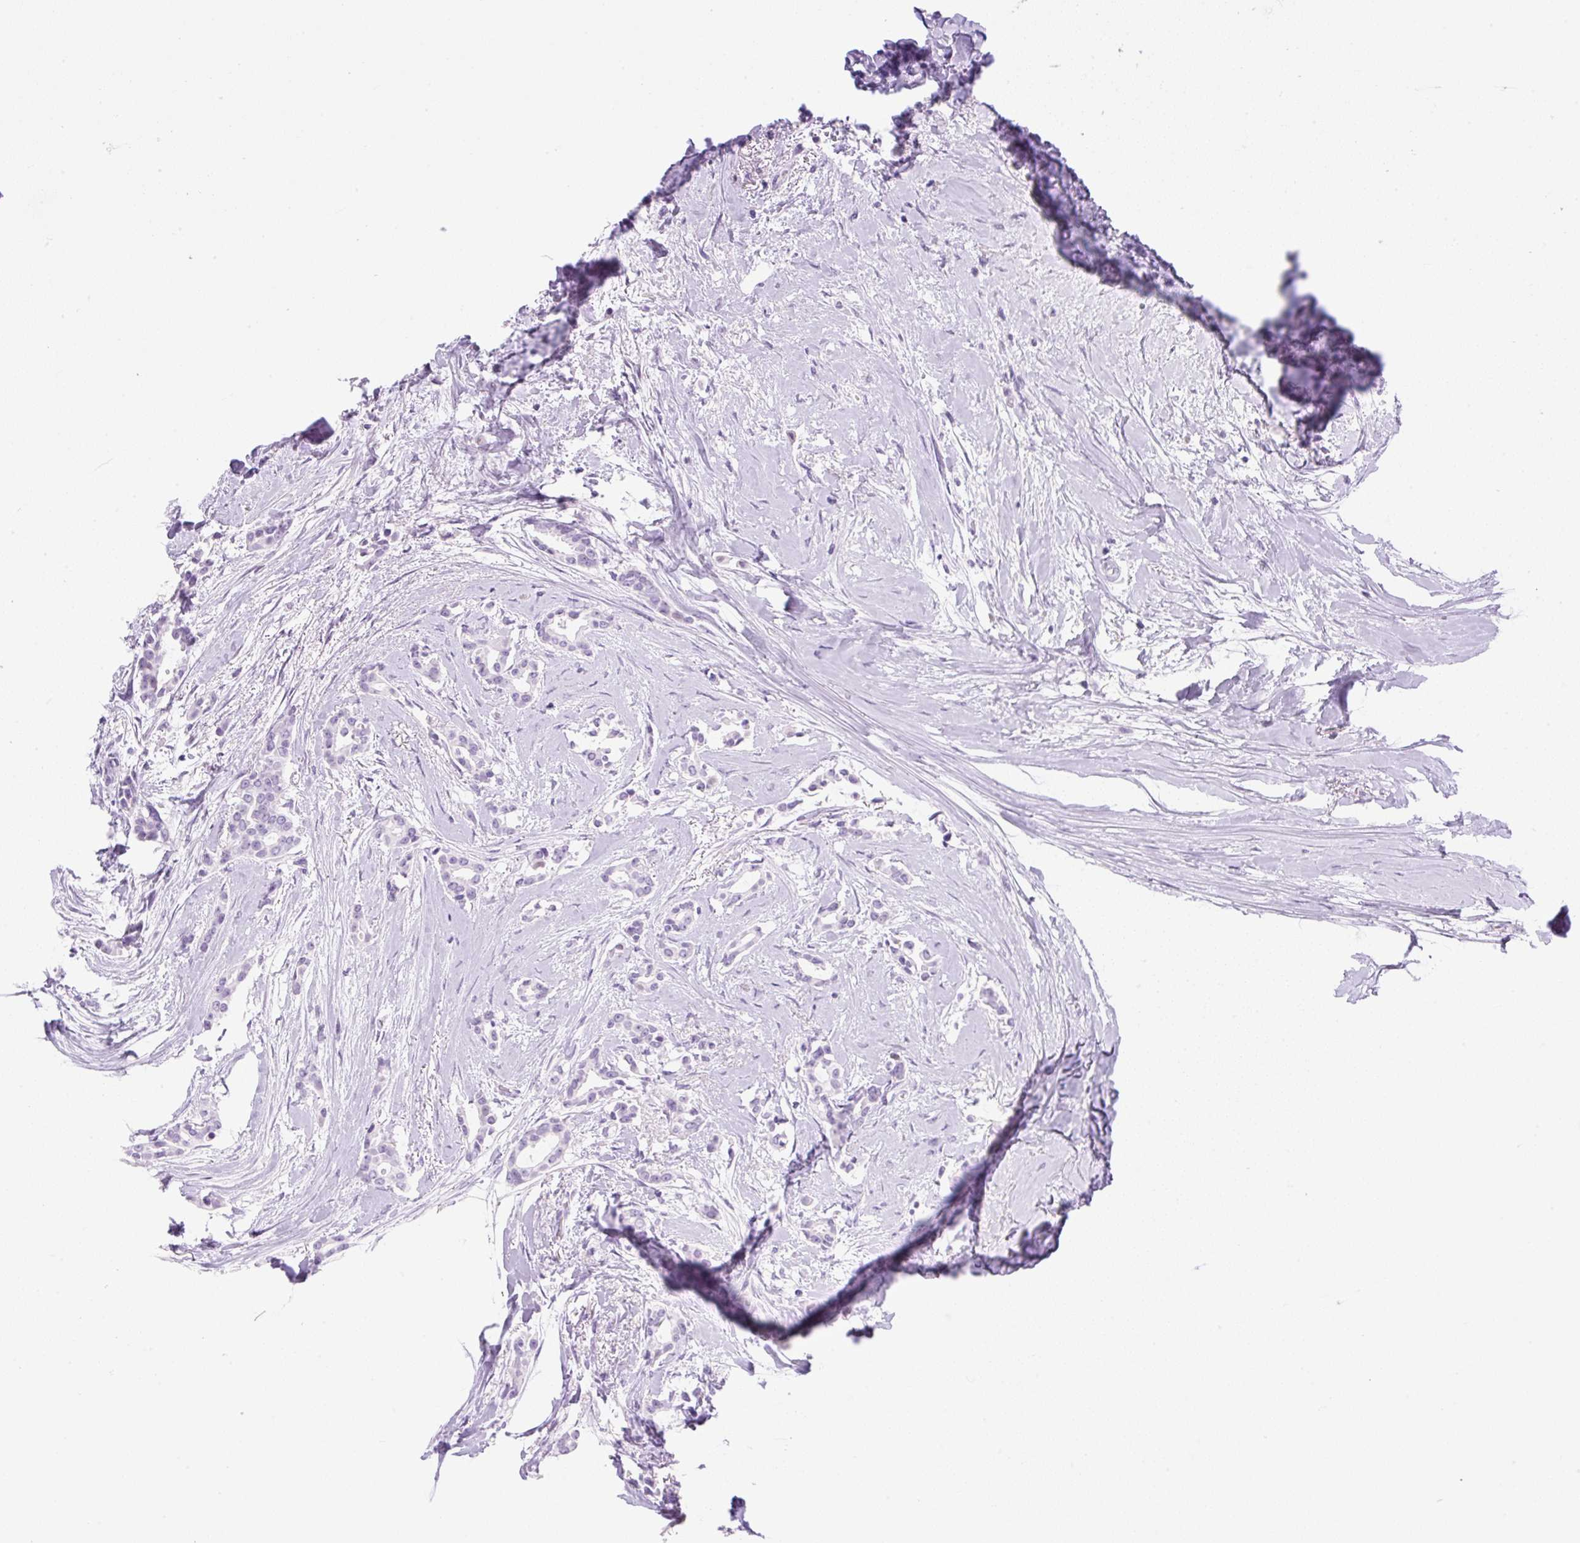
{"staining": {"intensity": "negative", "quantity": "none", "location": "none"}, "tissue": "breast cancer", "cell_type": "Tumor cells", "image_type": "cancer", "snomed": [{"axis": "morphology", "description": "Duct carcinoma"}, {"axis": "topography", "description": "Breast"}], "caption": "Immunohistochemical staining of human infiltrating ductal carcinoma (breast) exhibits no significant staining in tumor cells.", "gene": "SPRR4", "patient": {"sex": "female", "age": 64}}